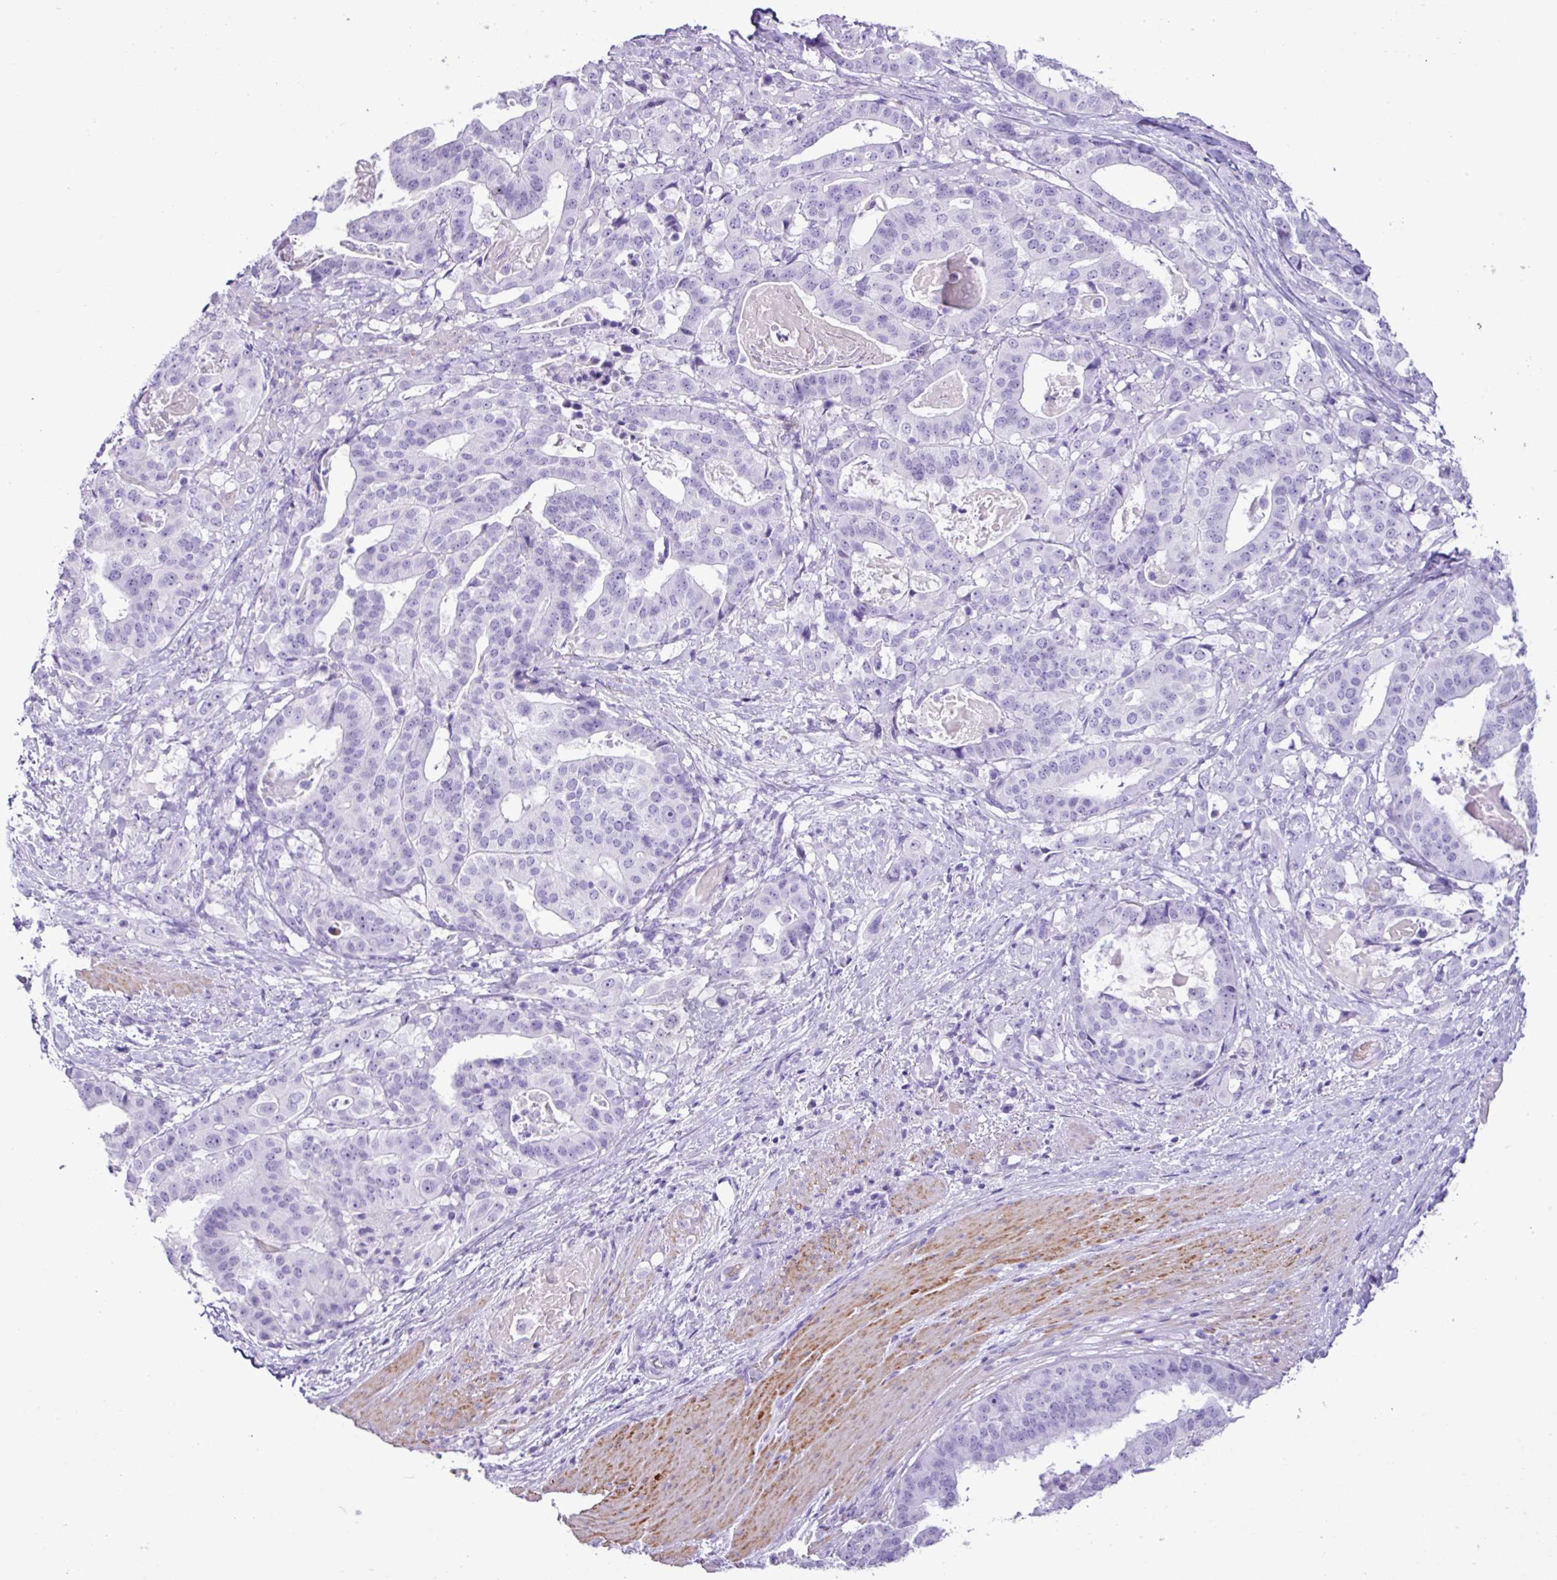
{"staining": {"intensity": "negative", "quantity": "none", "location": "none"}, "tissue": "stomach cancer", "cell_type": "Tumor cells", "image_type": "cancer", "snomed": [{"axis": "morphology", "description": "Adenocarcinoma, NOS"}, {"axis": "topography", "description": "Stomach"}], "caption": "Immunohistochemistry (IHC) of human adenocarcinoma (stomach) reveals no expression in tumor cells.", "gene": "ZSCAN5A", "patient": {"sex": "male", "age": 48}}